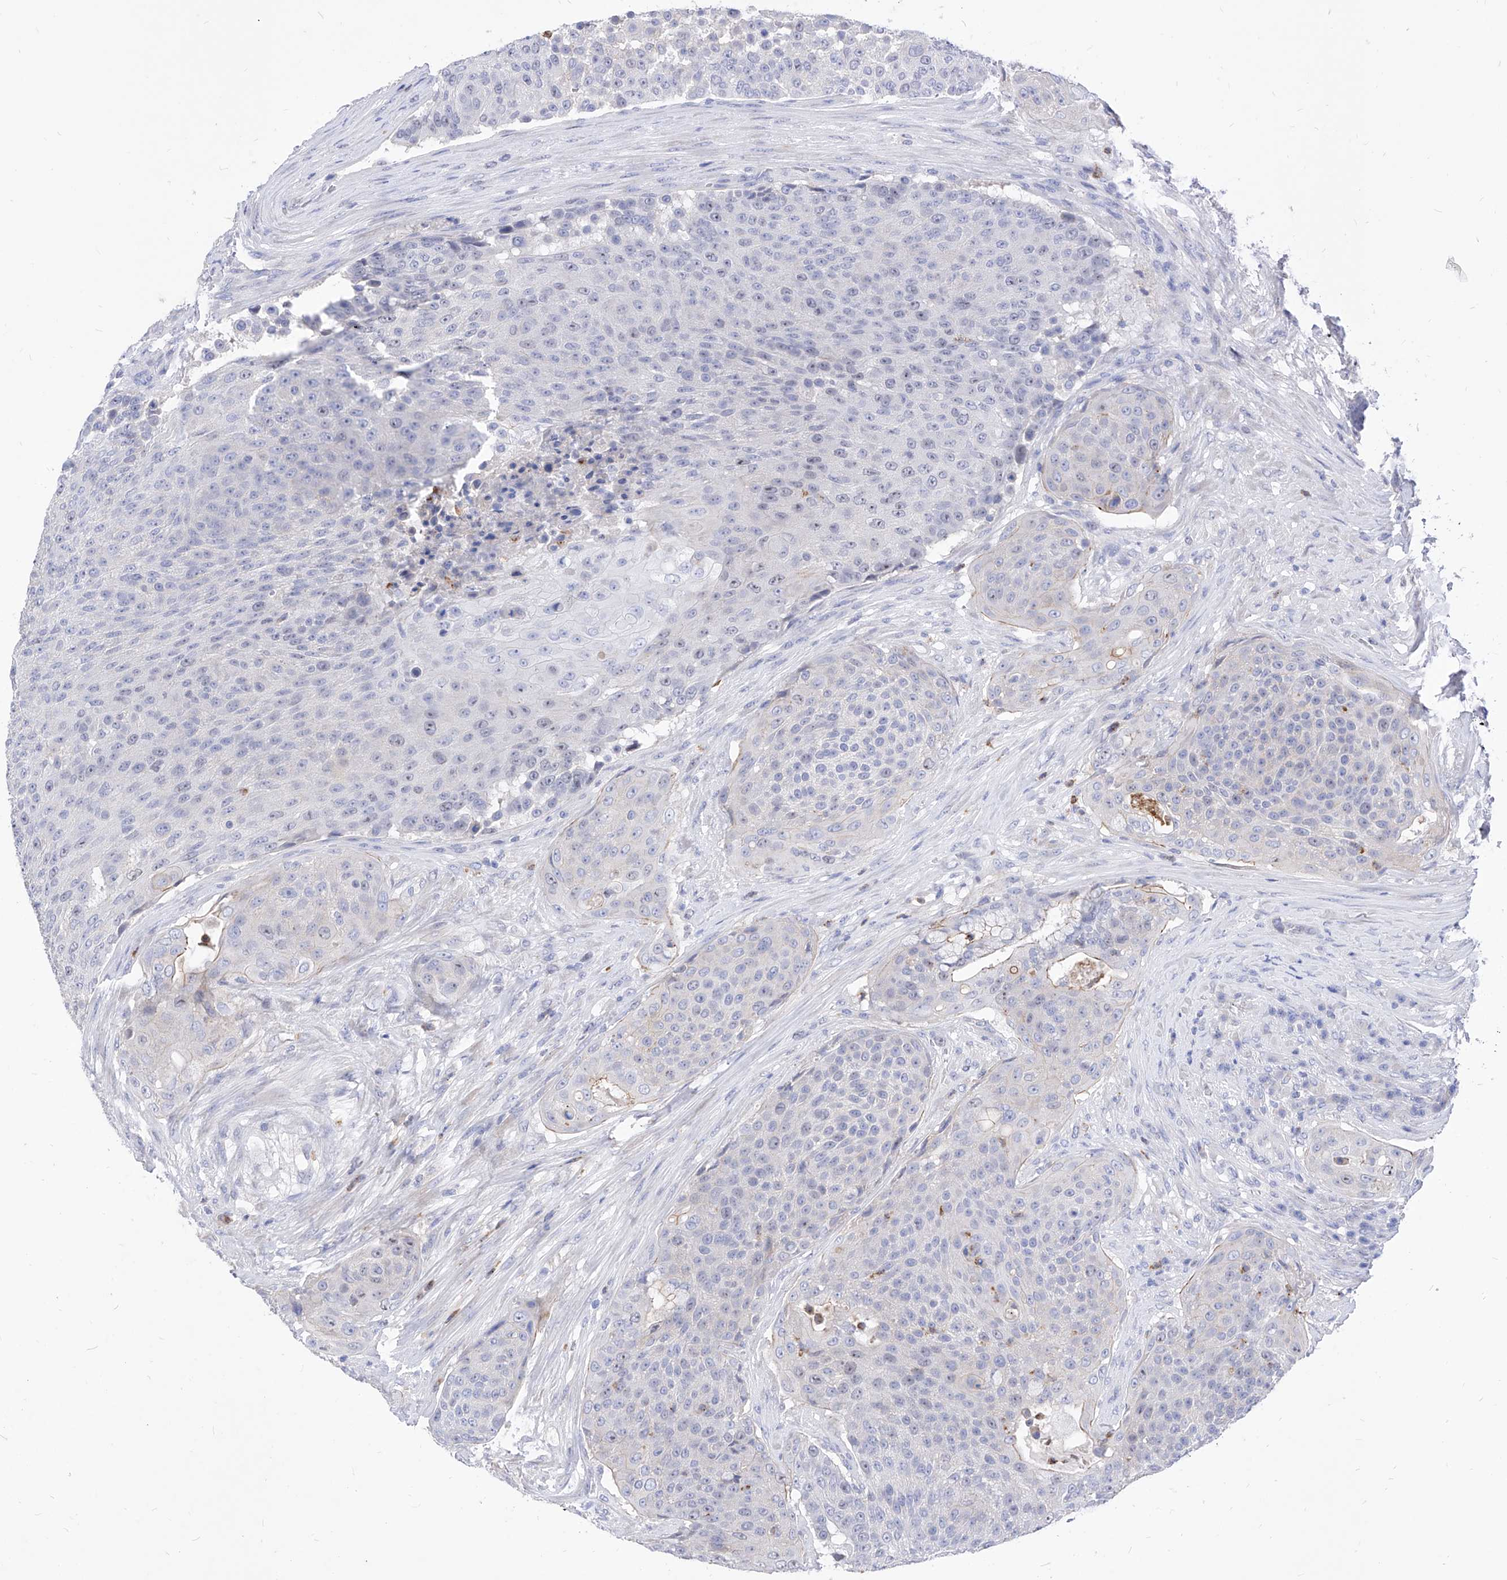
{"staining": {"intensity": "negative", "quantity": "none", "location": "none"}, "tissue": "urothelial cancer", "cell_type": "Tumor cells", "image_type": "cancer", "snomed": [{"axis": "morphology", "description": "Urothelial carcinoma, High grade"}, {"axis": "topography", "description": "Urinary bladder"}], "caption": "Immunohistochemistry (IHC) image of urothelial cancer stained for a protein (brown), which shows no positivity in tumor cells. (DAB immunohistochemistry with hematoxylin counter stain).", "gene": "VAX1", "patient": {"sex": "female", "age": 63}}